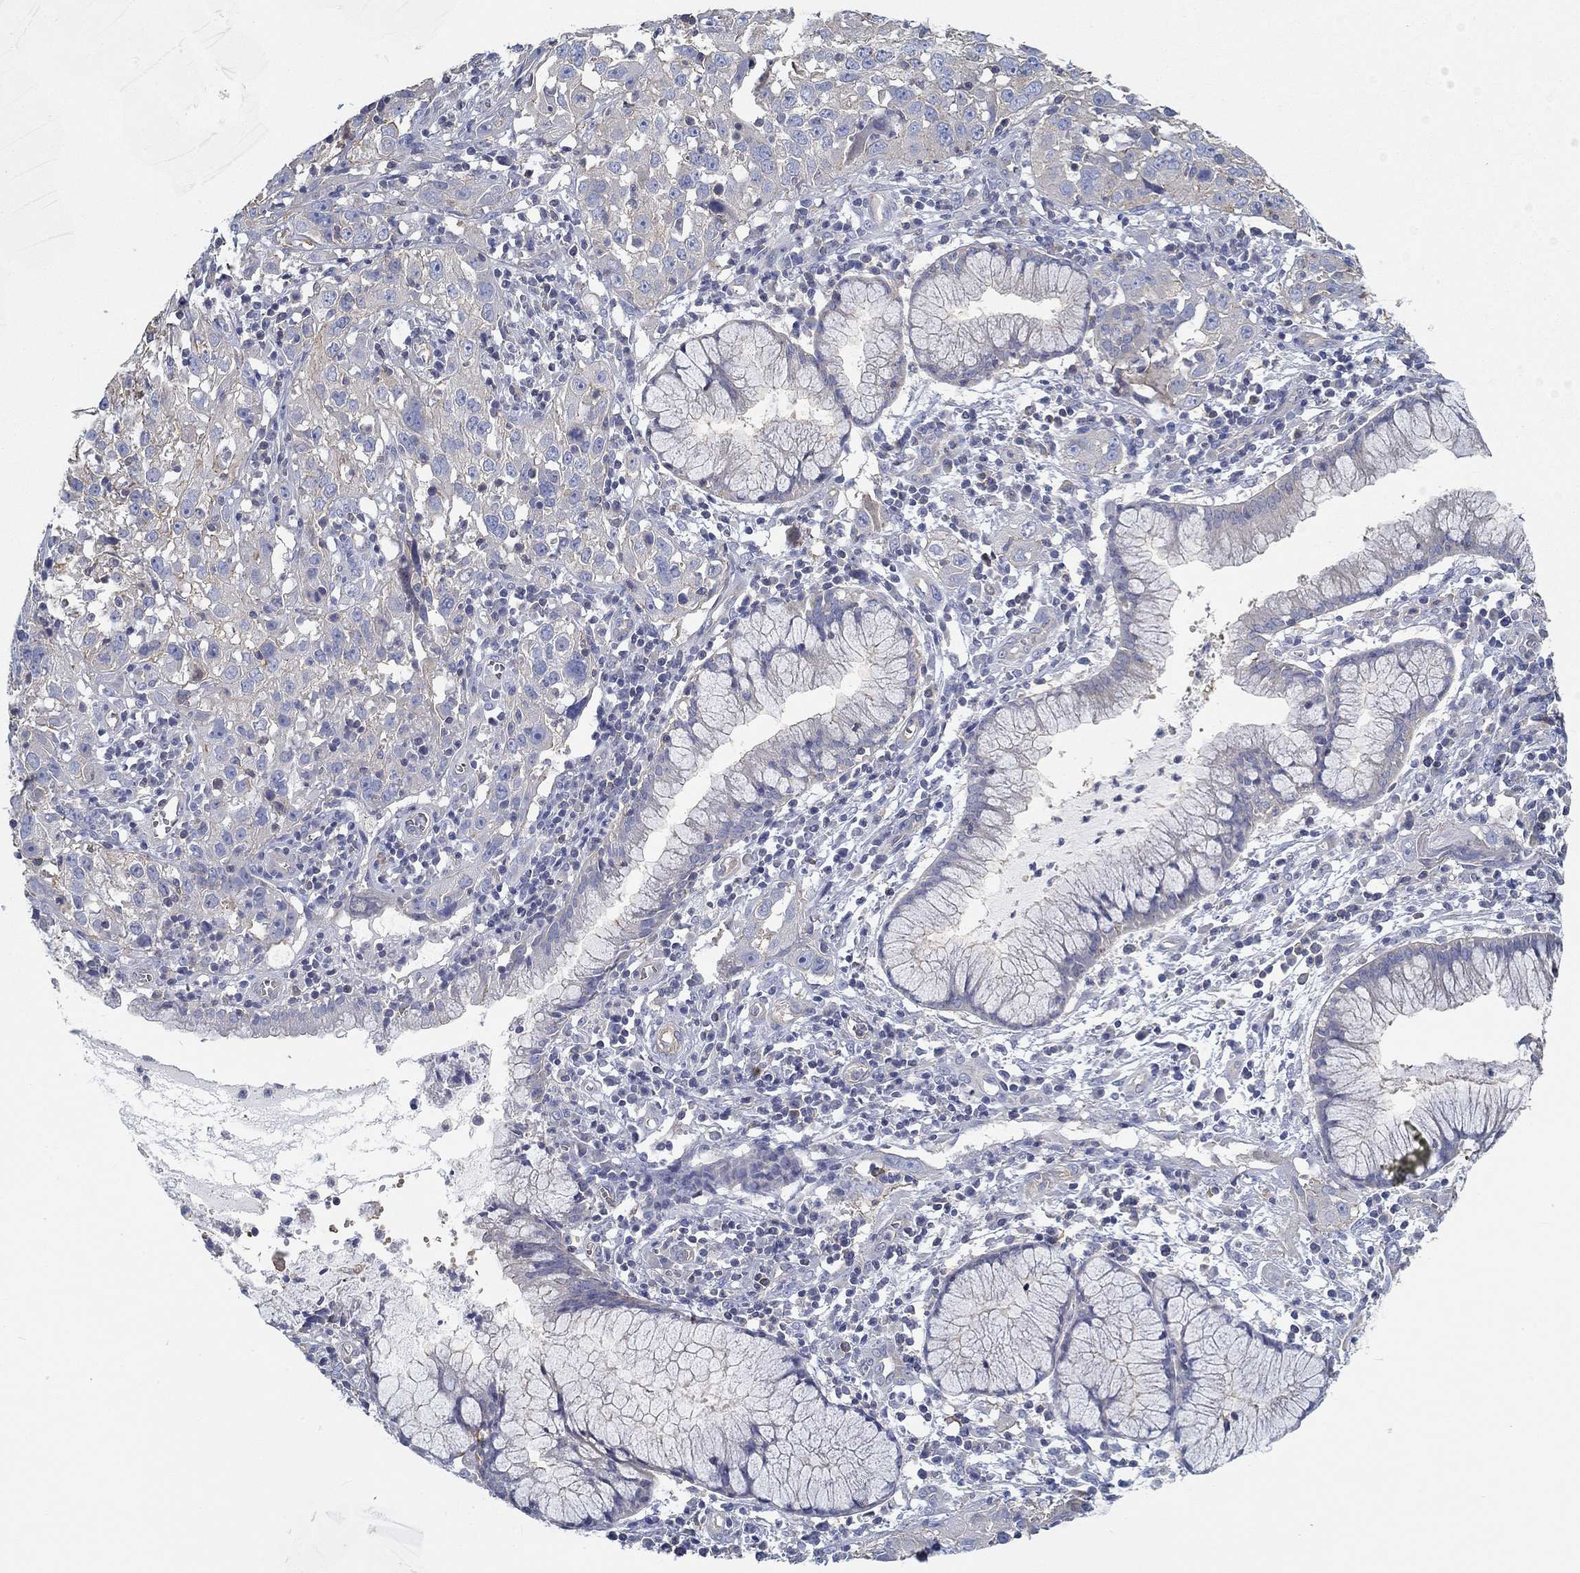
{"staining": {"intensity": "negative", "quantity": "none", "location": "none"}, "tissue": "cervical cancer", "cell_type": "Tumor cells", "image_type": "cancer", "snomed": [{"axis": "morphology", "description": "Squamous cell carcinoma, NOS"}, {"axis": "topography", "description": "Cervix"}], "caption": "Immunohistochemistry image of cervical cancer stained for a protein (brown), which shows no staining in tumor cells.", "gene": "BBOF1", "patient": {"sex": "female", "age": 32}}